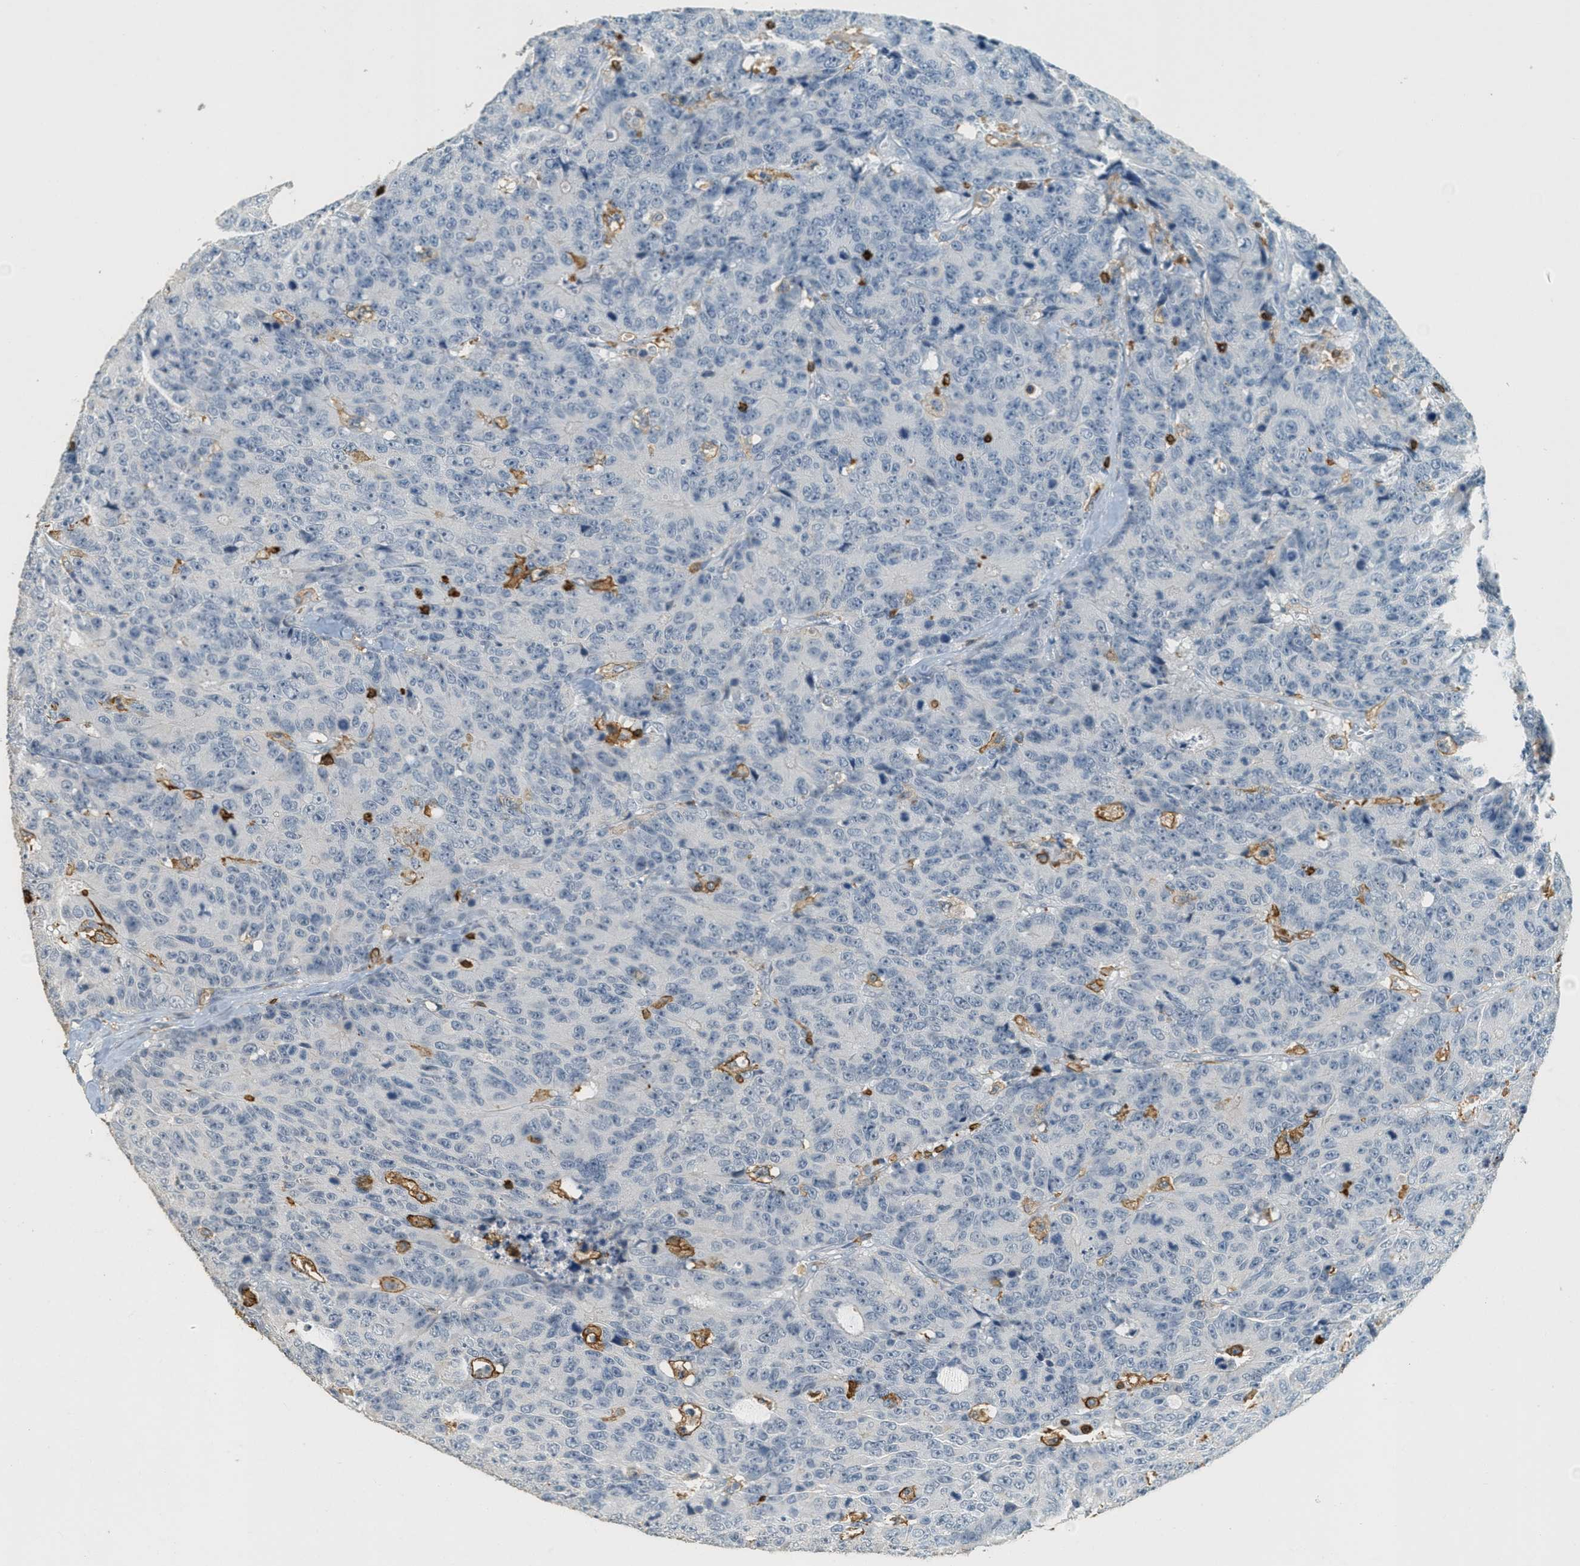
{"staining": {"intensity": "negative", "quantity": "none", "location": "none"}, "tissue": "colorectal cancer", "cell_type": "Tumor cells", "image_type": "cancer", "snomed": [{"axis": "morphology", "description": "Adenocarcinoma, NOS"}, {"axis": "topography", "description": "Colon"}], "caption": "This histopathology image is of adenocarcinoma (colorectal) stained with immunohistochemistry (IHC) to label a protein in brown with the nuclei are counter-stained blue. There is no positivity in tumor cells. (DAB (3,3'-diaminobenzidine) immunohistochemistry (IHC) with hematoxylin counter stain).", "gene": "LSP1", "patient": {"sex": "female", "age": 86}}